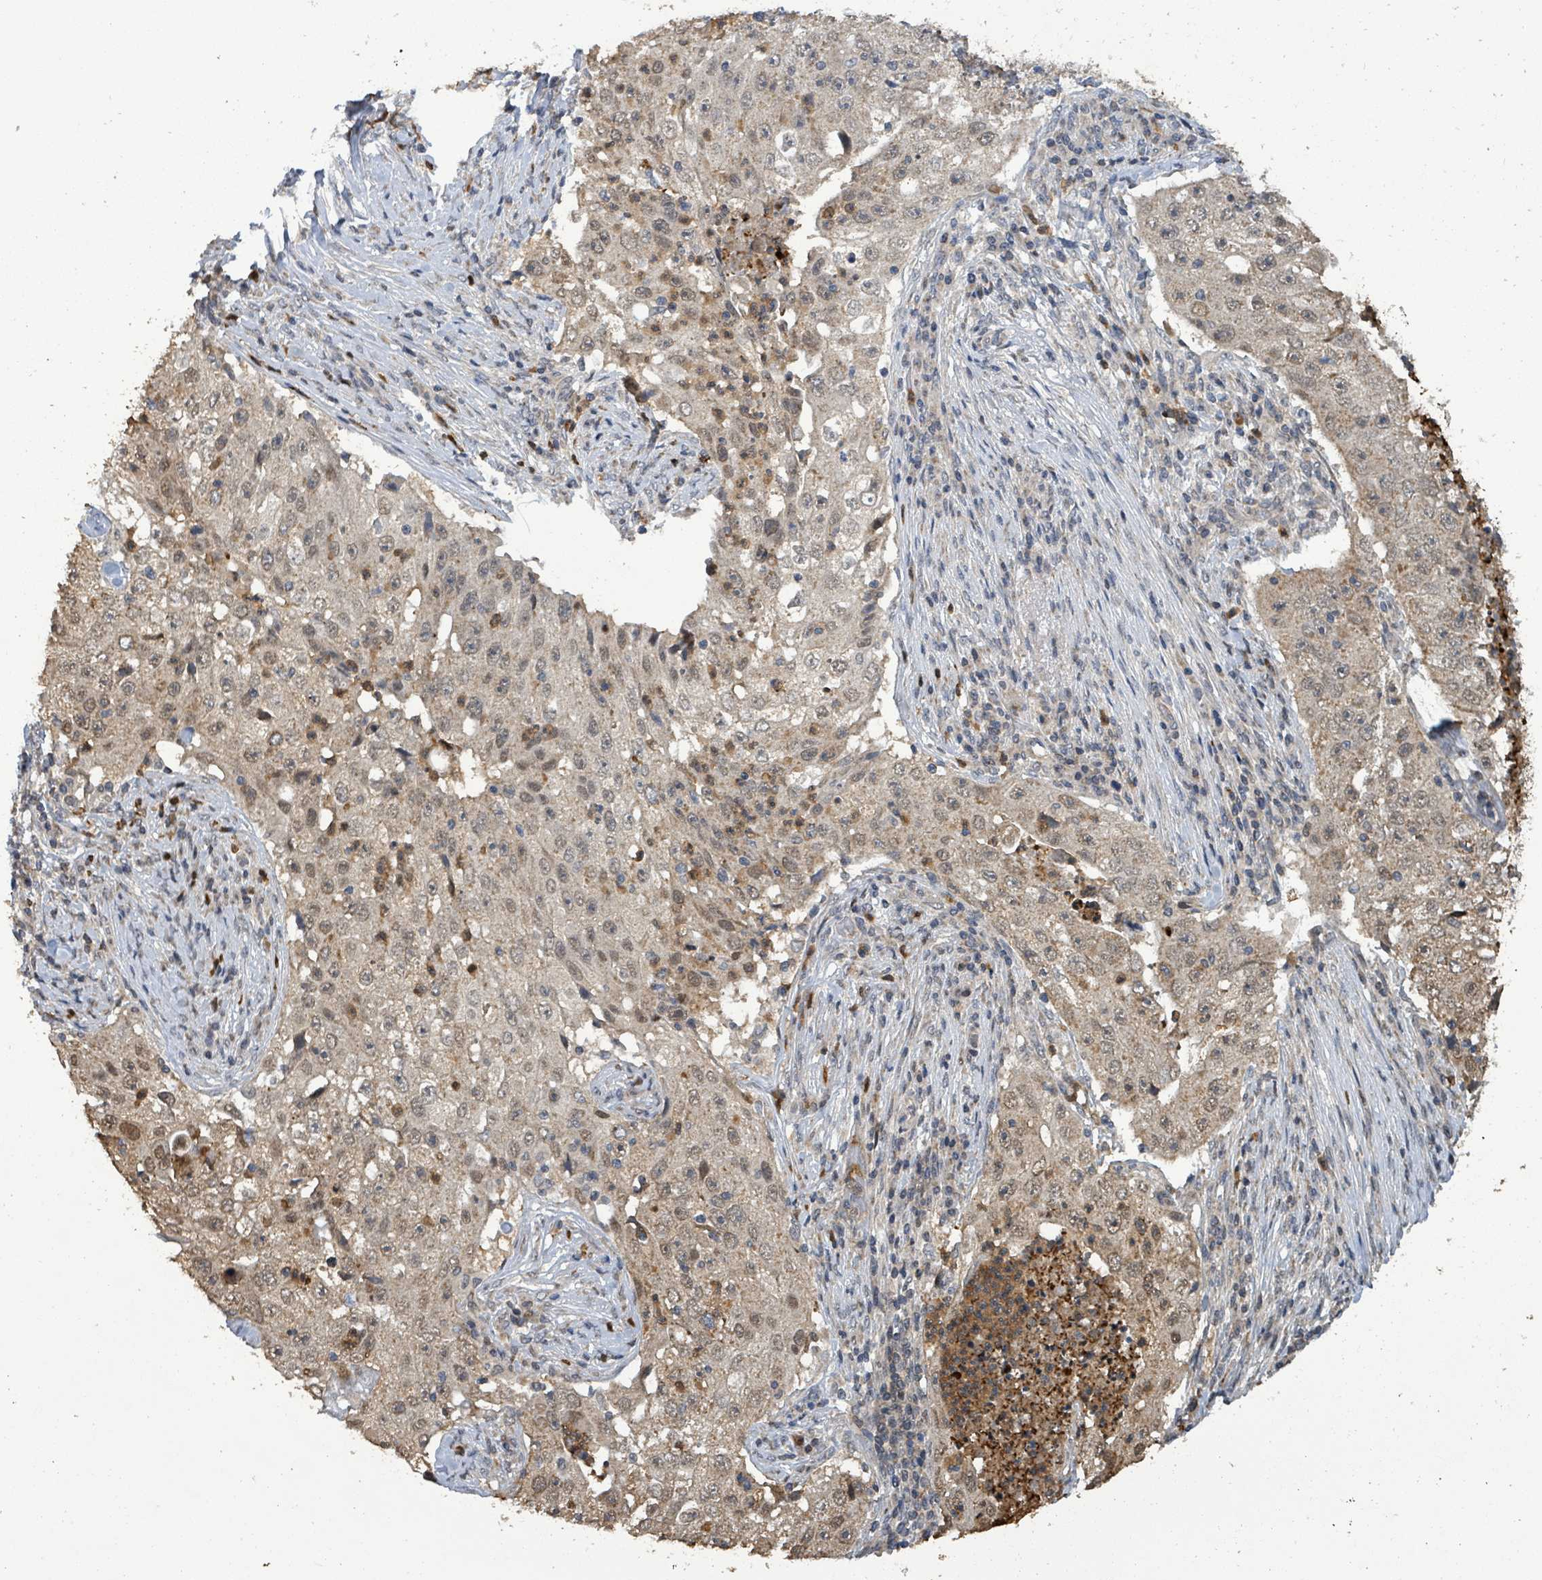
{"staining": {"intensity": "weak", "quantity": ">75%", "location": "cytoplasmic/membranous,nuclear"}, "tissue": "lung cancer", "cell_type": "Tumor cells", "image_type": "cancer", "snomed": [{"axis": "morphology", "description": "Squamous cell carcinoma, NOS"}, {"axis": "topography", "description": "Lung"}], "caption": "Tumor cells exhibit weak cytoplasmic/membranous and nuclear positivity in about >75% of cells in lung cancer.", "gene": "COQ6", "patient": {"sex": "male", "age": 64}}